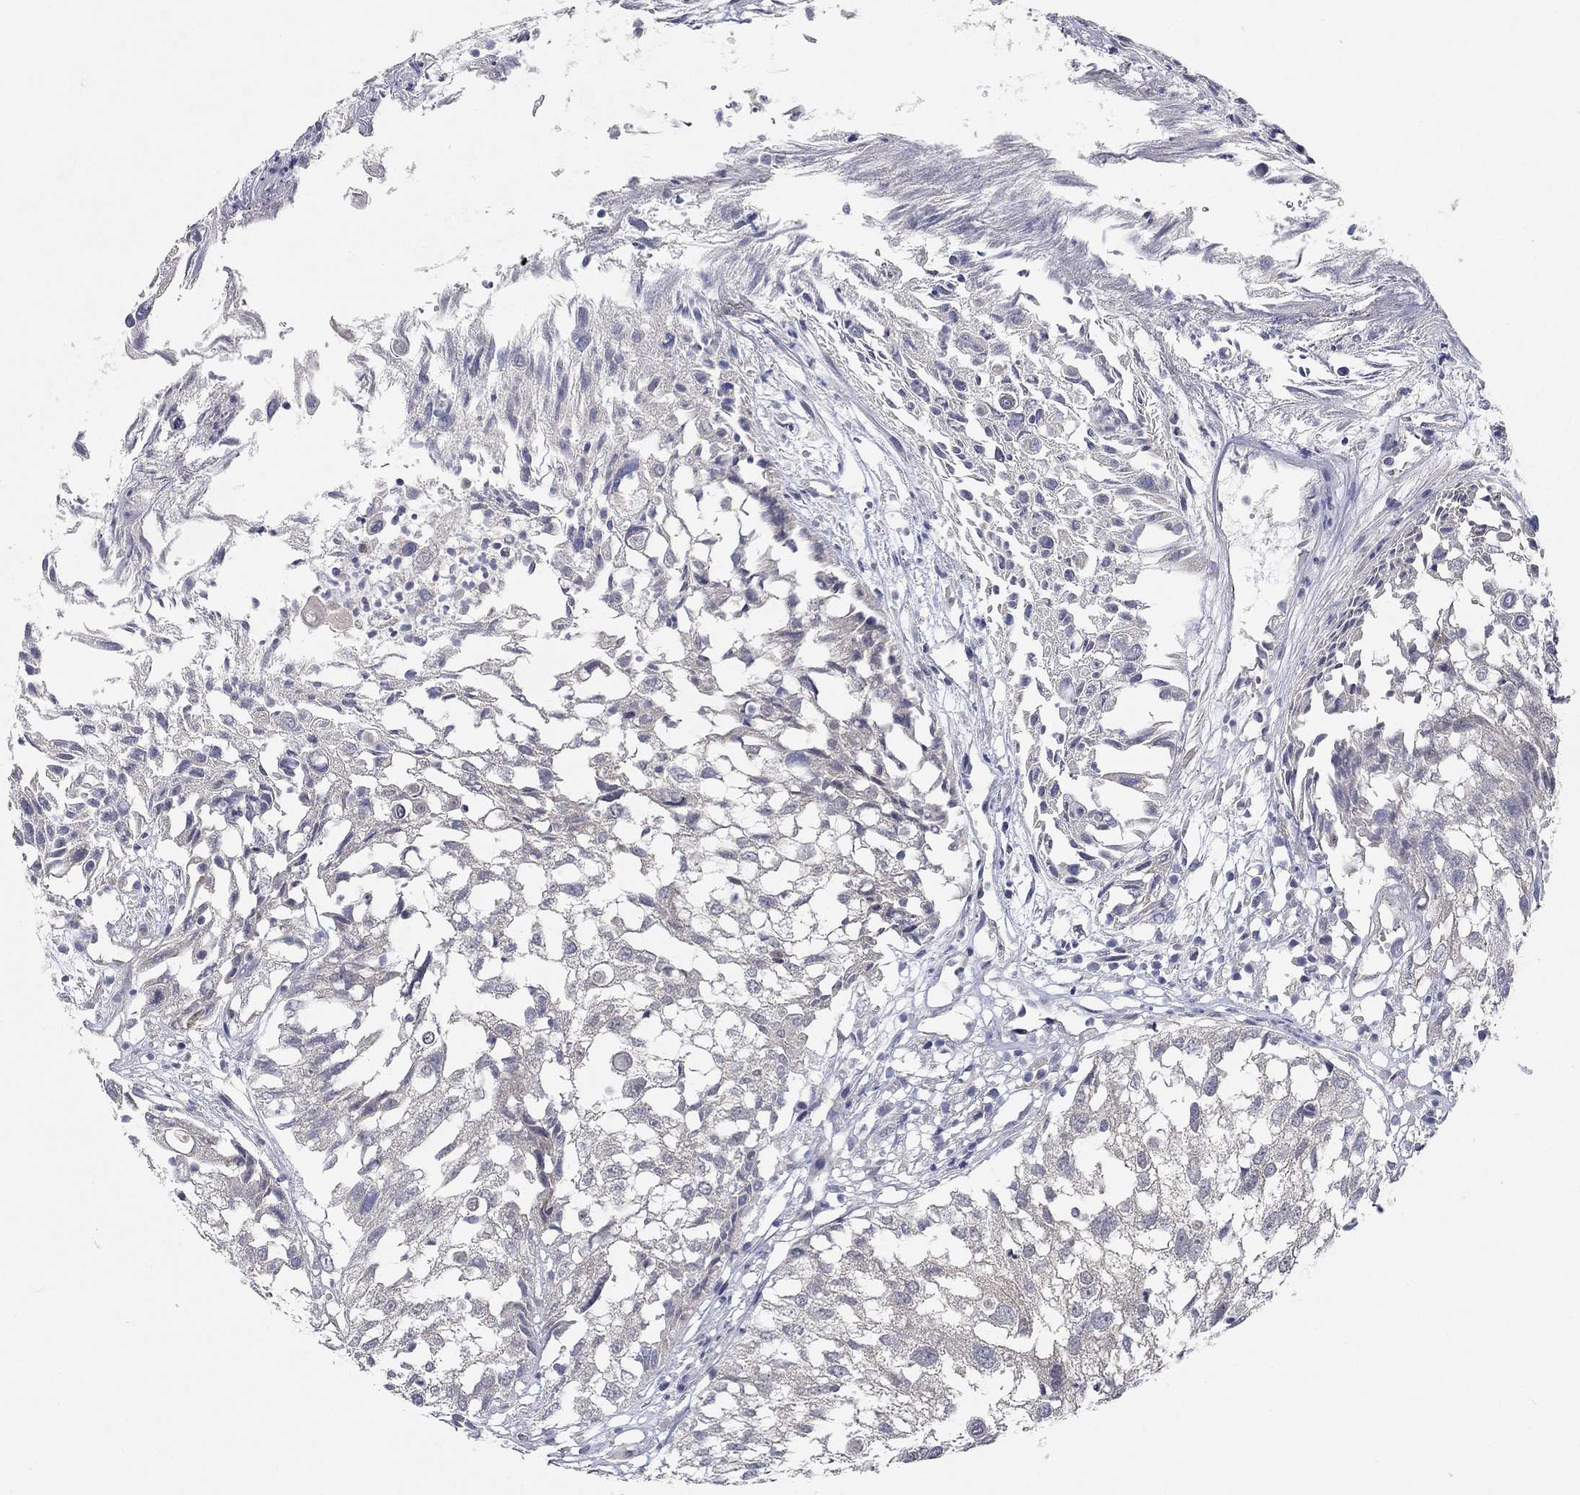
{"staining": {"intensity": "moderate", "quantity": "<25%", "location": "cytoplasmic/membranous"}, "tissue": "urothelial cancer", "cell_type": "Tumor cells", "image_type": "cancer", "snomed": [{"axis": "morphology", "description": "Urothelial carcinoma, High grade"}, {"axis": "topography", "description": "Urinary bladder"}], "caption": "Urothelial cancer was stained to show a protein in brown. There is low levels of moderate cytoplasmic/membranous positivity in about <25% of tumor cells.", "gene": "WASF3", "patient": {"sex": "female", "age": 79}}